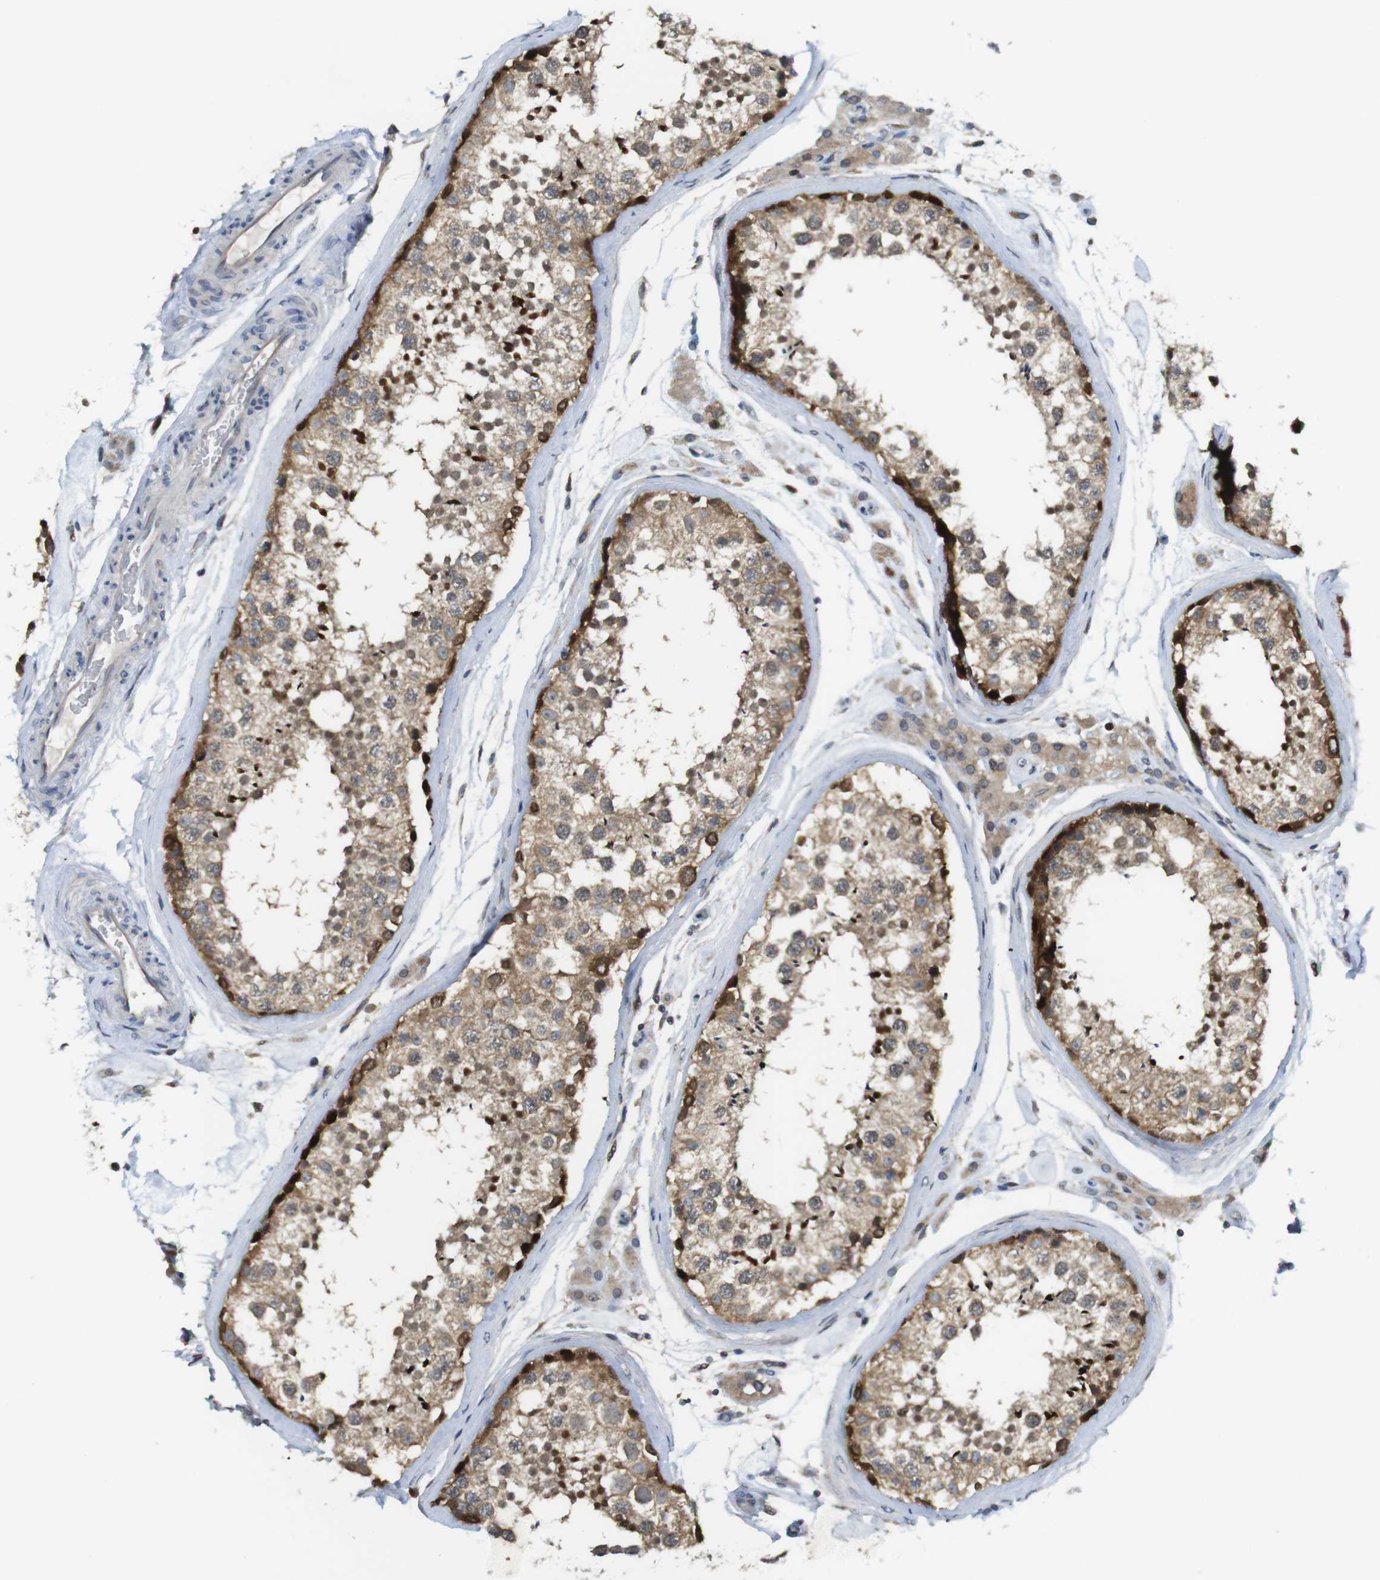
{"staining": {"intensity": "moderate", "quantity": ">75%", "location": "cytoplasmic/membranous,nuclear"}, "tissue": "testis", "cell_type": "Cells in seminiferous ducts", "image_type": "normal", "snomed": [{"axis": "morphology", "description": "Normal tissue, NOS"}, {"axis": "topography", "description": "Testis"}], "caption": "Immunohistochemistry (IHC) staining of unremarkable testis, which displays medium levels of moderate cytoplasmic/membranous,nuclear staining in approximately >75% of cells in seminiferous ducts indicating moderate cytoplasmic/membranous,nuclear protein staining. The staining was performed using DAB (3,3'-diaminobenzidine) (brown) for protein detection and nuclei were counterstained in hematoxylin (blue).", "gene": "RCC1", "patient": {"sex": "male", "age": 46}}